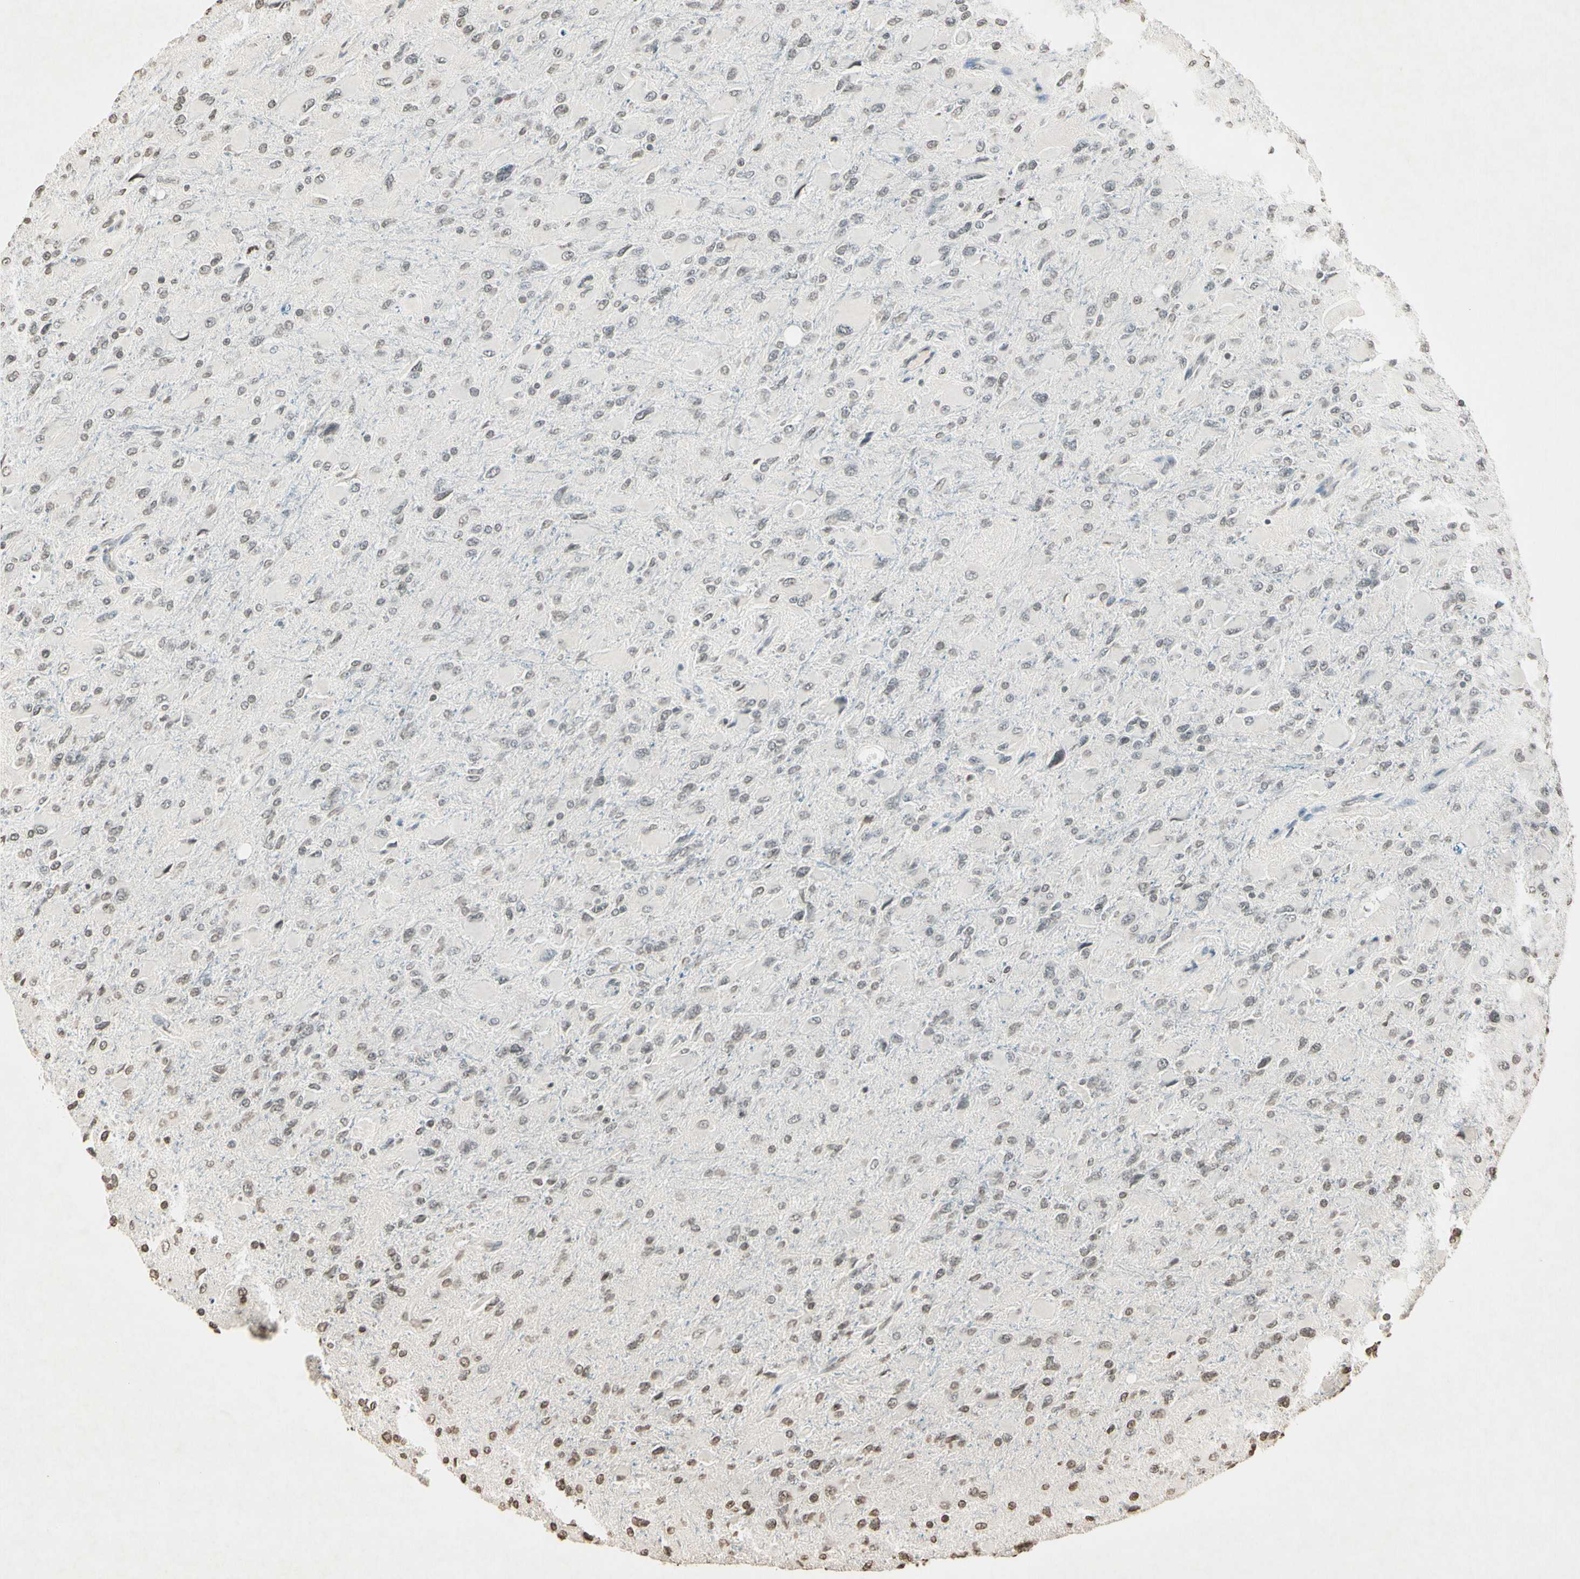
{"staining": {"intensity": "weak", "quantity": "25%-75%", "location": "nuclear"}, "tissue": "glioma", "cell_type": "Tumor cells", "image_type": "cancer", "snomed": [{"axis": "morphology", "description": "Glioma, malignant, High grade"}, {"axis": "topography", "description": "Cerebral cortex"}], "caption": "A histopathology image showing weak nuclear expression in approximately 25%-75% of tumor cells in malignant glioma (high-grade), as visualized by brown immunohistochemical staining.", "gene": "TOP1", "patient": {"sex": "female", "age": 36}}